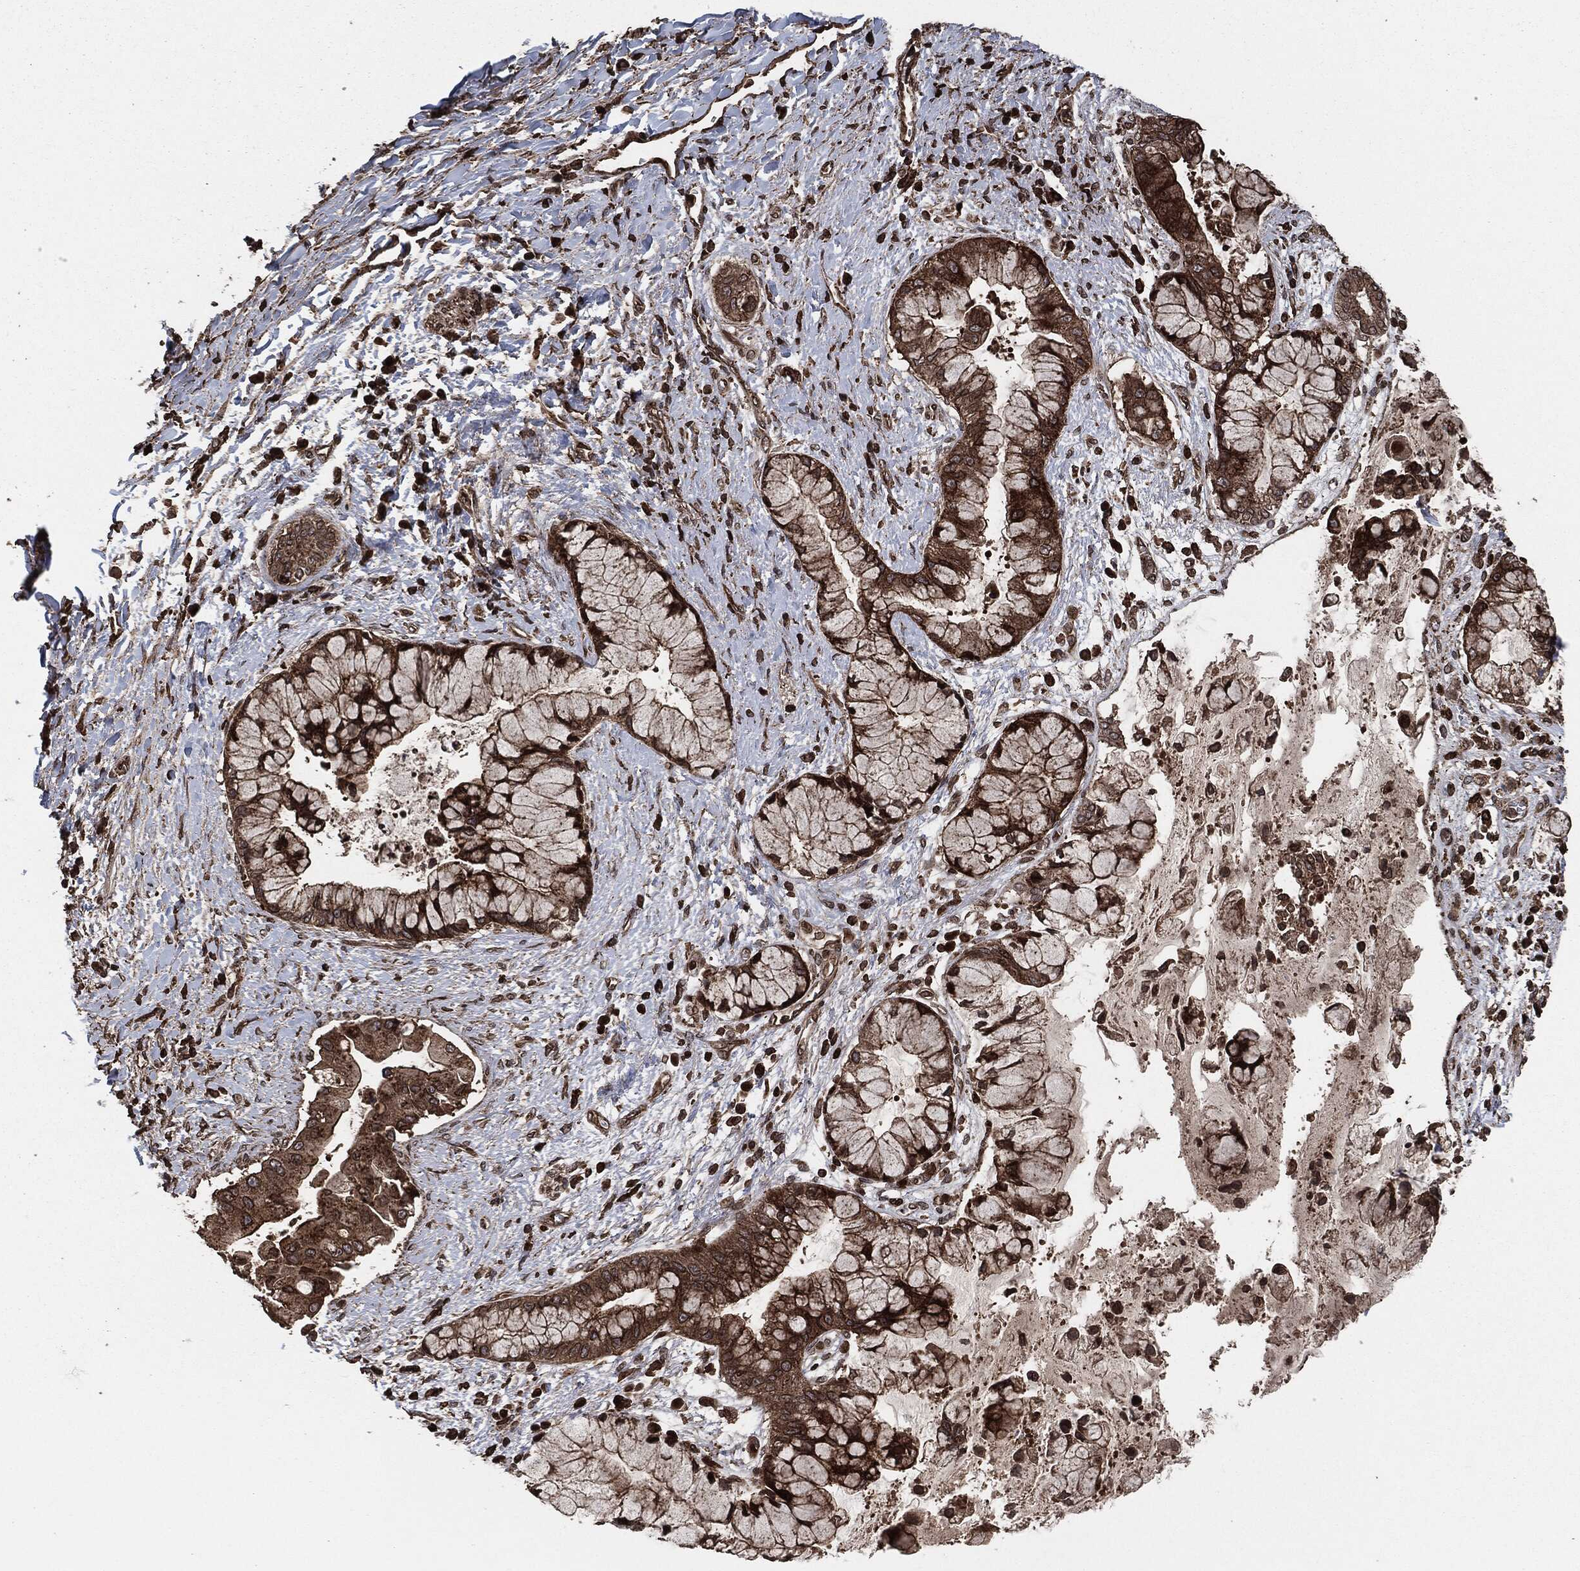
{"staining": {"intensity": "moderate", "quantity": ">75%", "location": "cytoplasmic/membranous"}, "tissue": "liver cancer", "cell_type": "Tumor cells", "image_type": "cancer", "snomed": [{"axis": "morphology", "description": "Normal tissue, NOS"}, {"axis": "morphology", "description": "Cholangiocarcinoma"}, {"axis": "topography", "description": "Liver"}, {"axis": "topography", "description": "Peripheral nerve tissue"}], "caption": "High-power microscopy captured an immunohistochemistry photomicrograph of liver cancer, revealing moderate cytoplasmic/membranous positivity in approximately >75% of tumor cells. Ihc stains the protein in brown and the nuclei are stained blue.", "gene": "IFIT1", "patient": {"sex": "male", "age": 50}}